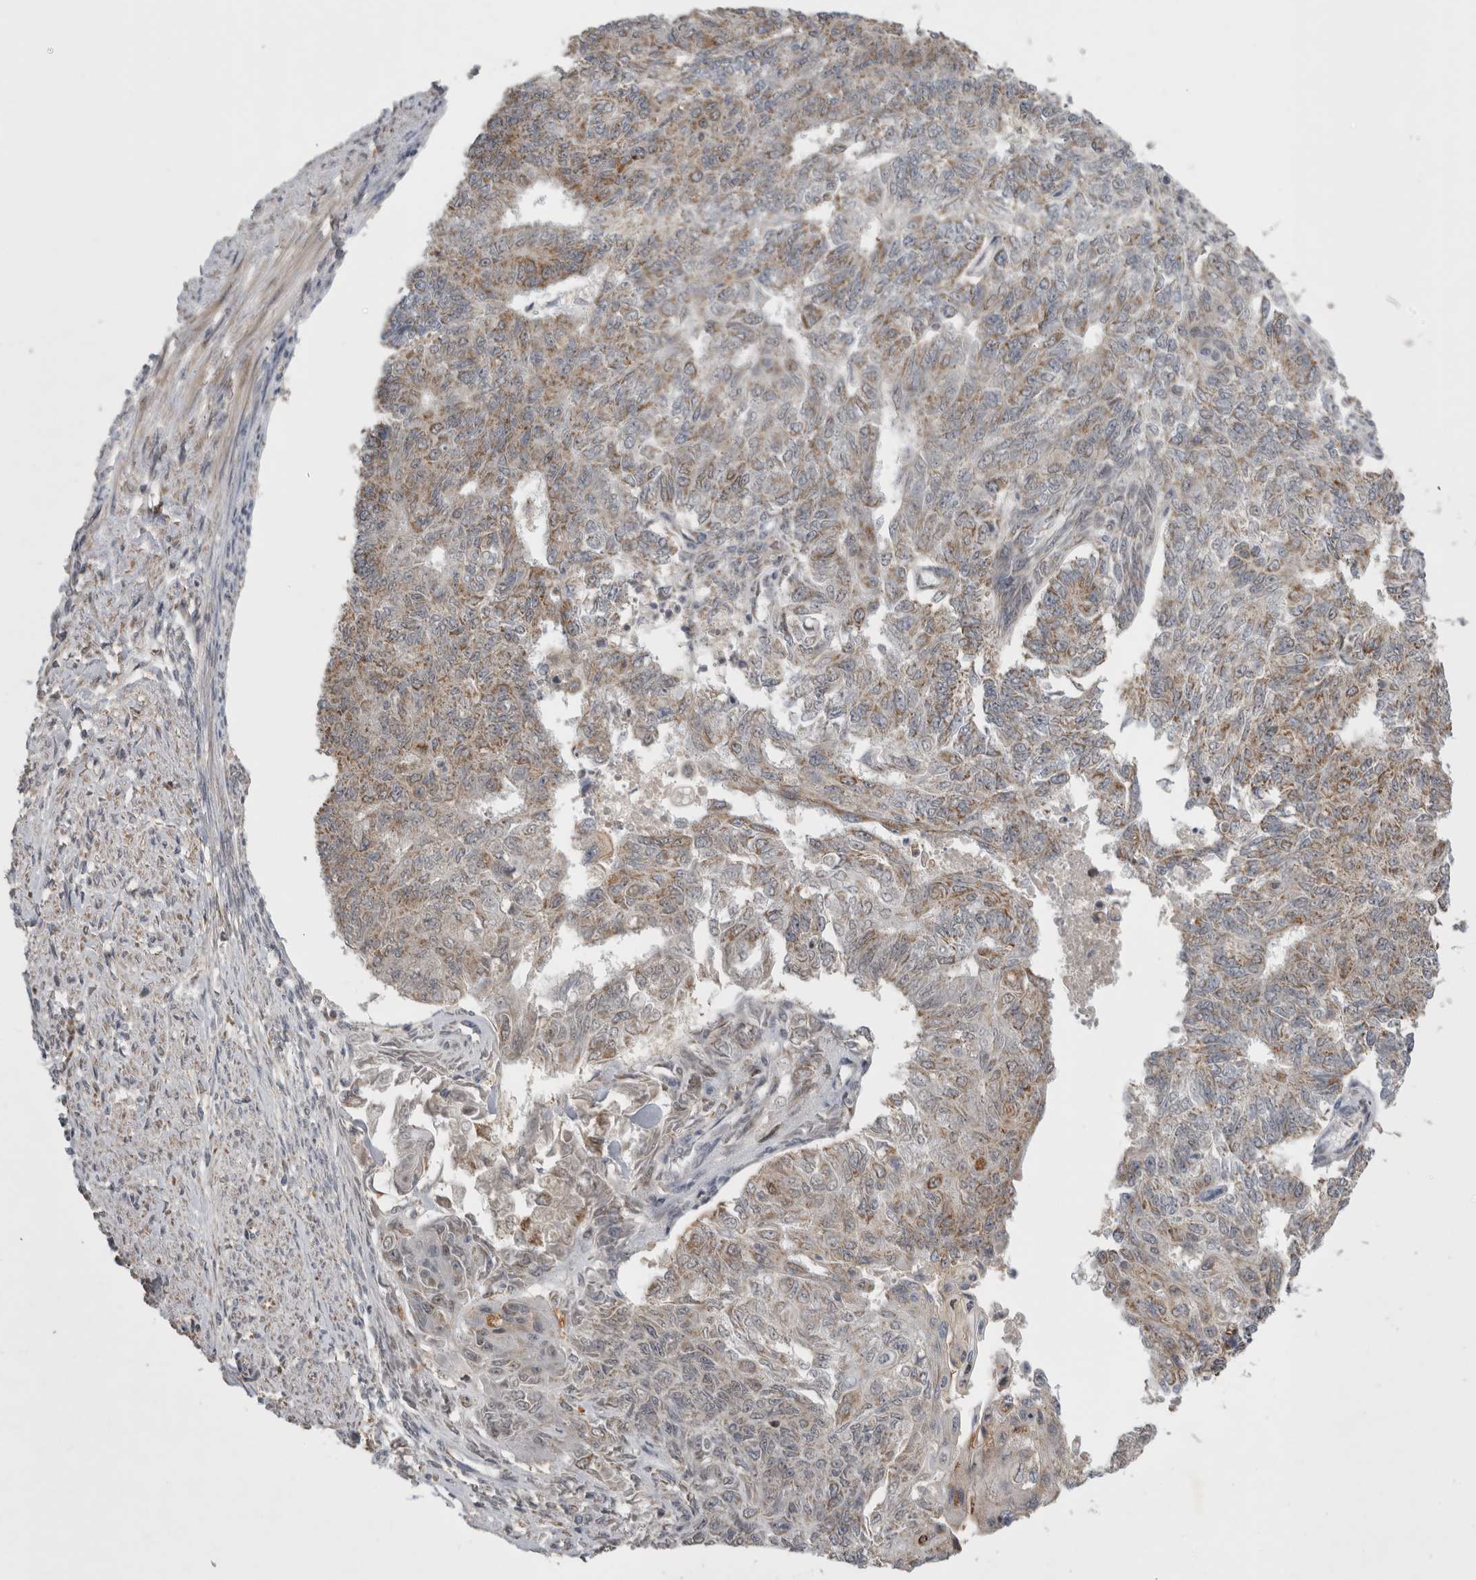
{"staining": {"intensity": "weak", "quantity": ">75%", "location": "cytoplasmic/membranous"}, "tissue": "endometrial cancer", "cell_type": "Tumor cells", "image_type": "cancer", "snomed": [{"axis": "morphology", "description": "Adenocarcinoma, NOS"}, {"axis": "topography", "description": "Endometrium"}], "caption": "Endometrial cancer (adenocarcinoma) stained for a protein (brown) reveals weak cytoplasmic/membranous positive staining in approximately >75% of tumor cells.", "gene": "KCNIP1", "patient": {"sex": "female", "age": 32}}